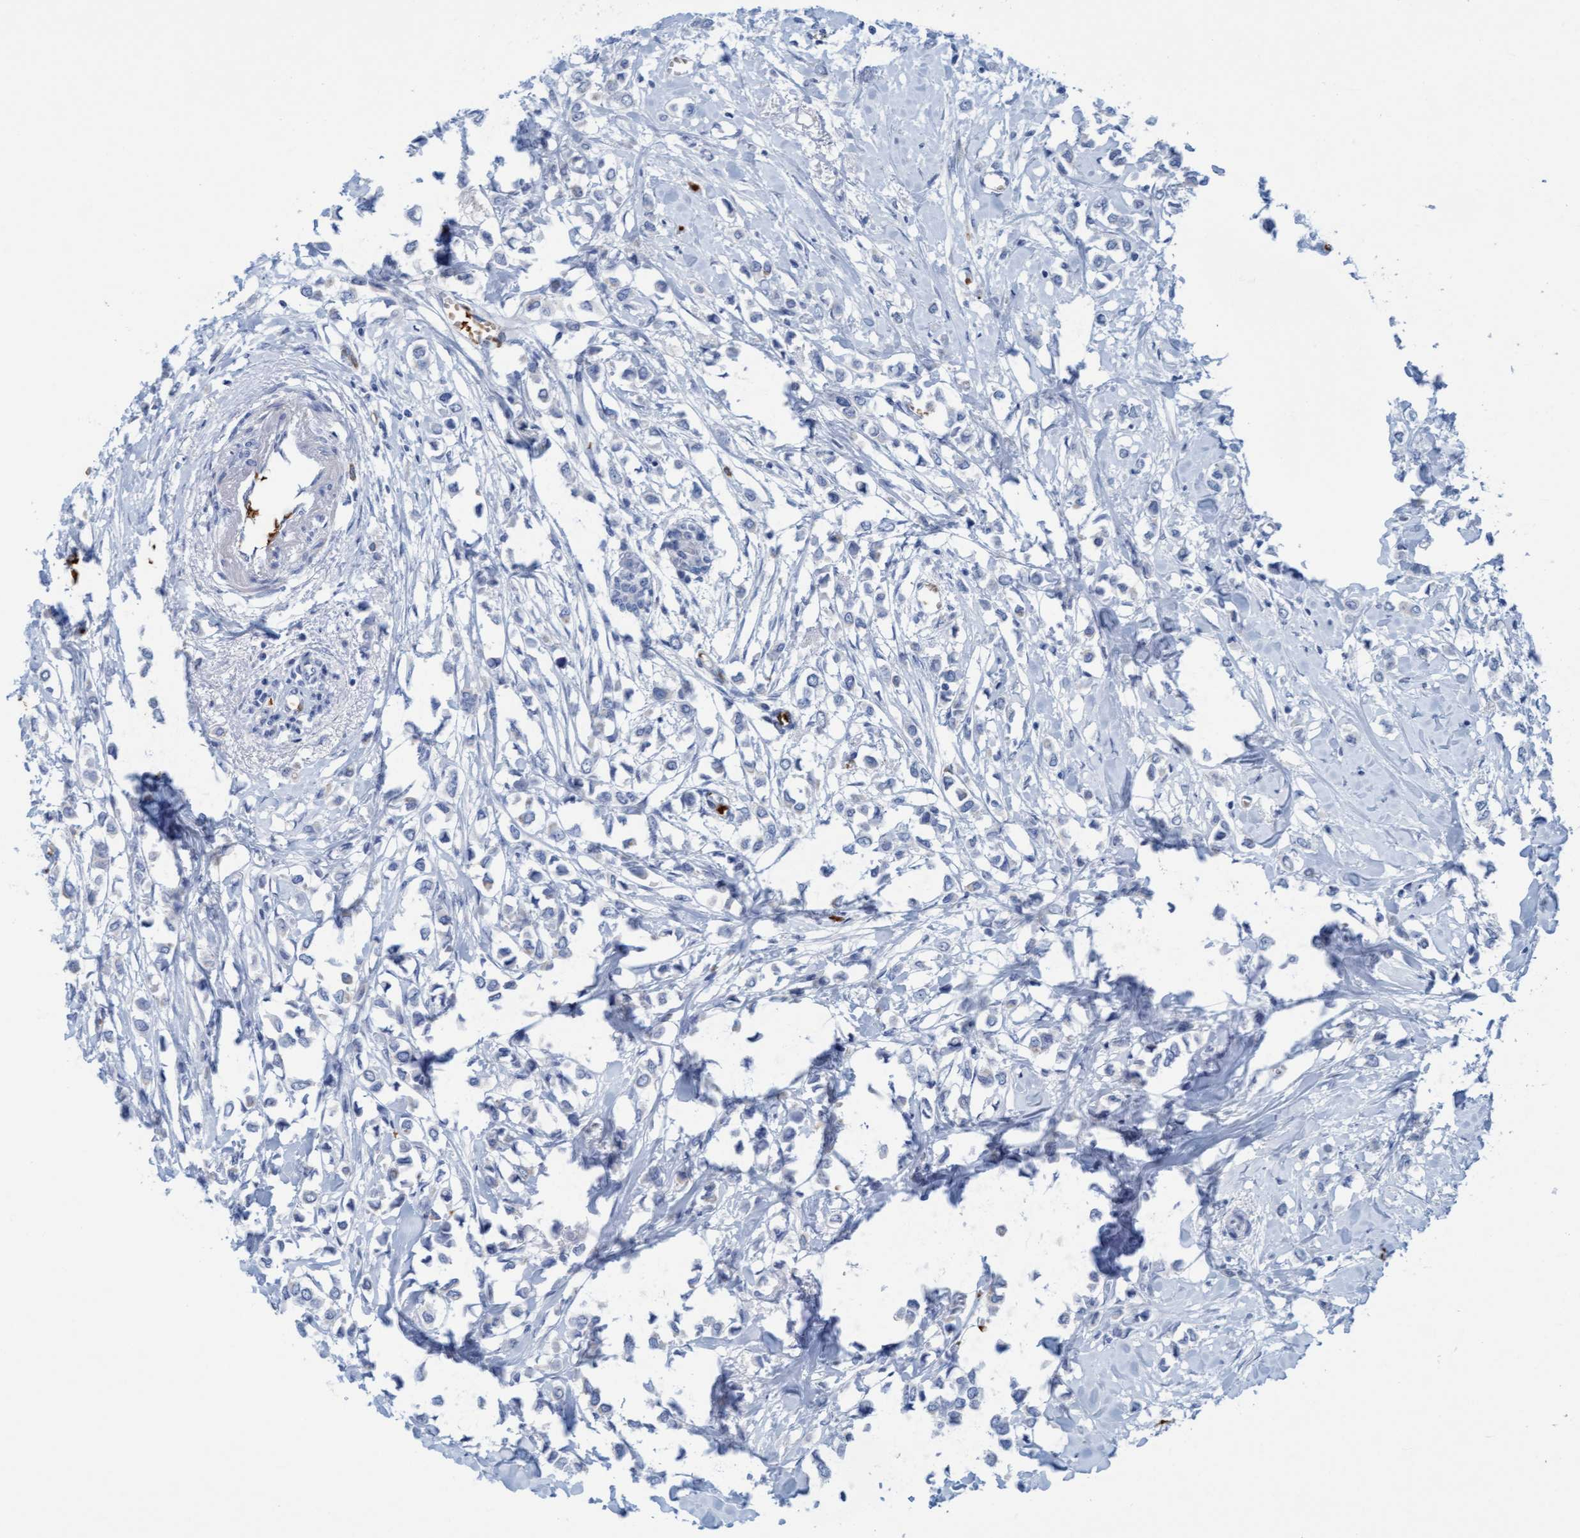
{"staining": {"intensity": "negative", "quantity": "none", "location": "none"}, "tissue": "breast cancer", "cell_type": "Tumor cells", "image_type": "cancer", "snomed": [{"axis": "morphology", "description": "Lobular carcinoma"}, {"axis": "topography", "description": "Breast"}], "caption": "Histopathology image shows no protein expression in tumor cells of breast lobular carcinoma tissue.", "gene": "P2RX5", "patient": {"sex": "female", "age": 51}}